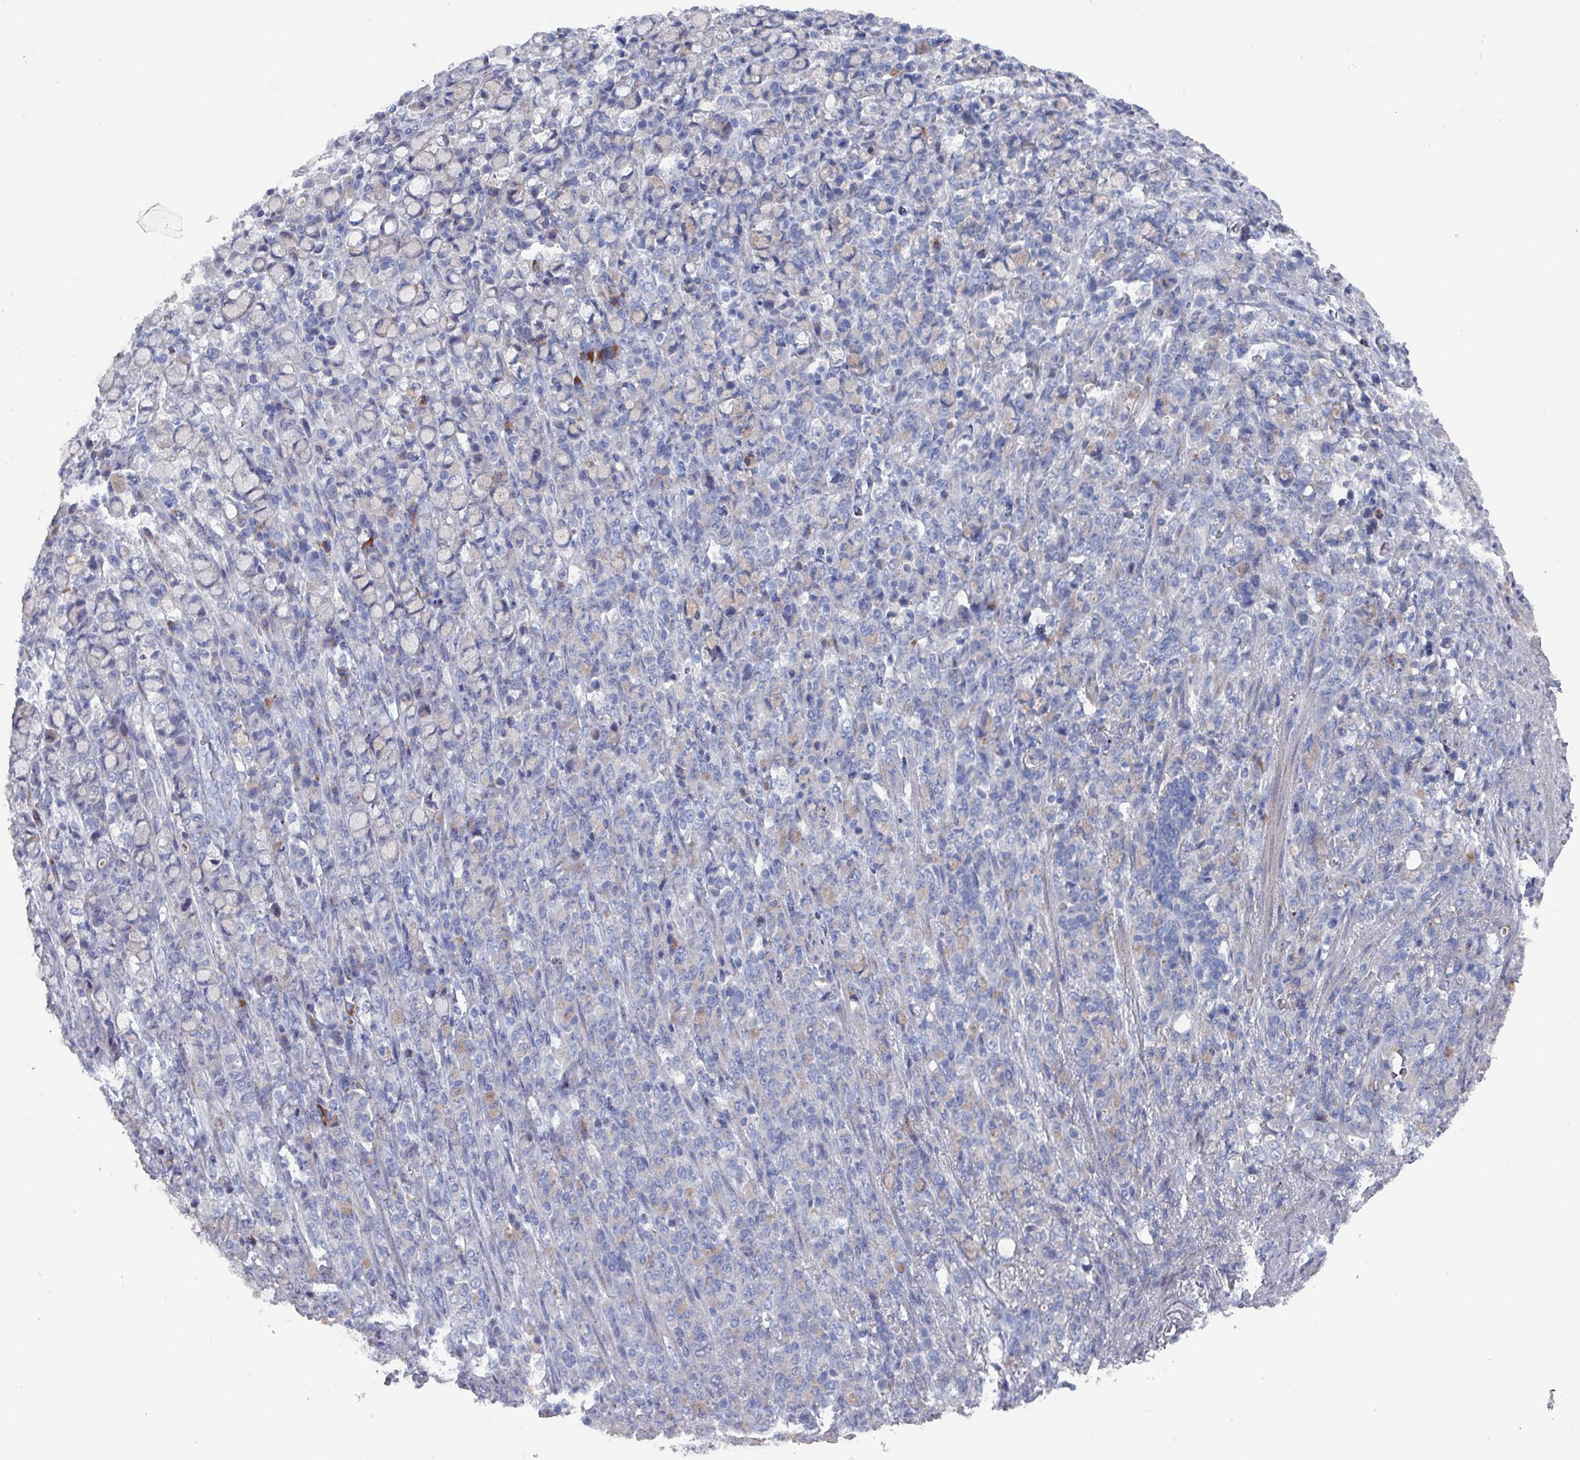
{"staining": {"intensity": "negative", "quantity": "none", "location": "none"}, "tissue": "stomach cancer", "cell_type": "Tumor cells", "image_type": "cancer", "snomed": [{"axis": "morphology", "description": "Normal tissue, NOS"}, {"axis": "morphology", "description": "Adenocarcinoma, NOS"}, {"axis": "topography", "description": "Stomach"}], "caption": "A high-resolution image shows IHC staining of adenocarcinoma (stomach), which reveals no significant expression in tumor cells. (DAB (3,3'-diaminobenzidine) immunohistochemistry visualized using brightfield microscopy, high magnification).", "gene": "DRD5", "patient": {"sex": "female", "age": 79}}